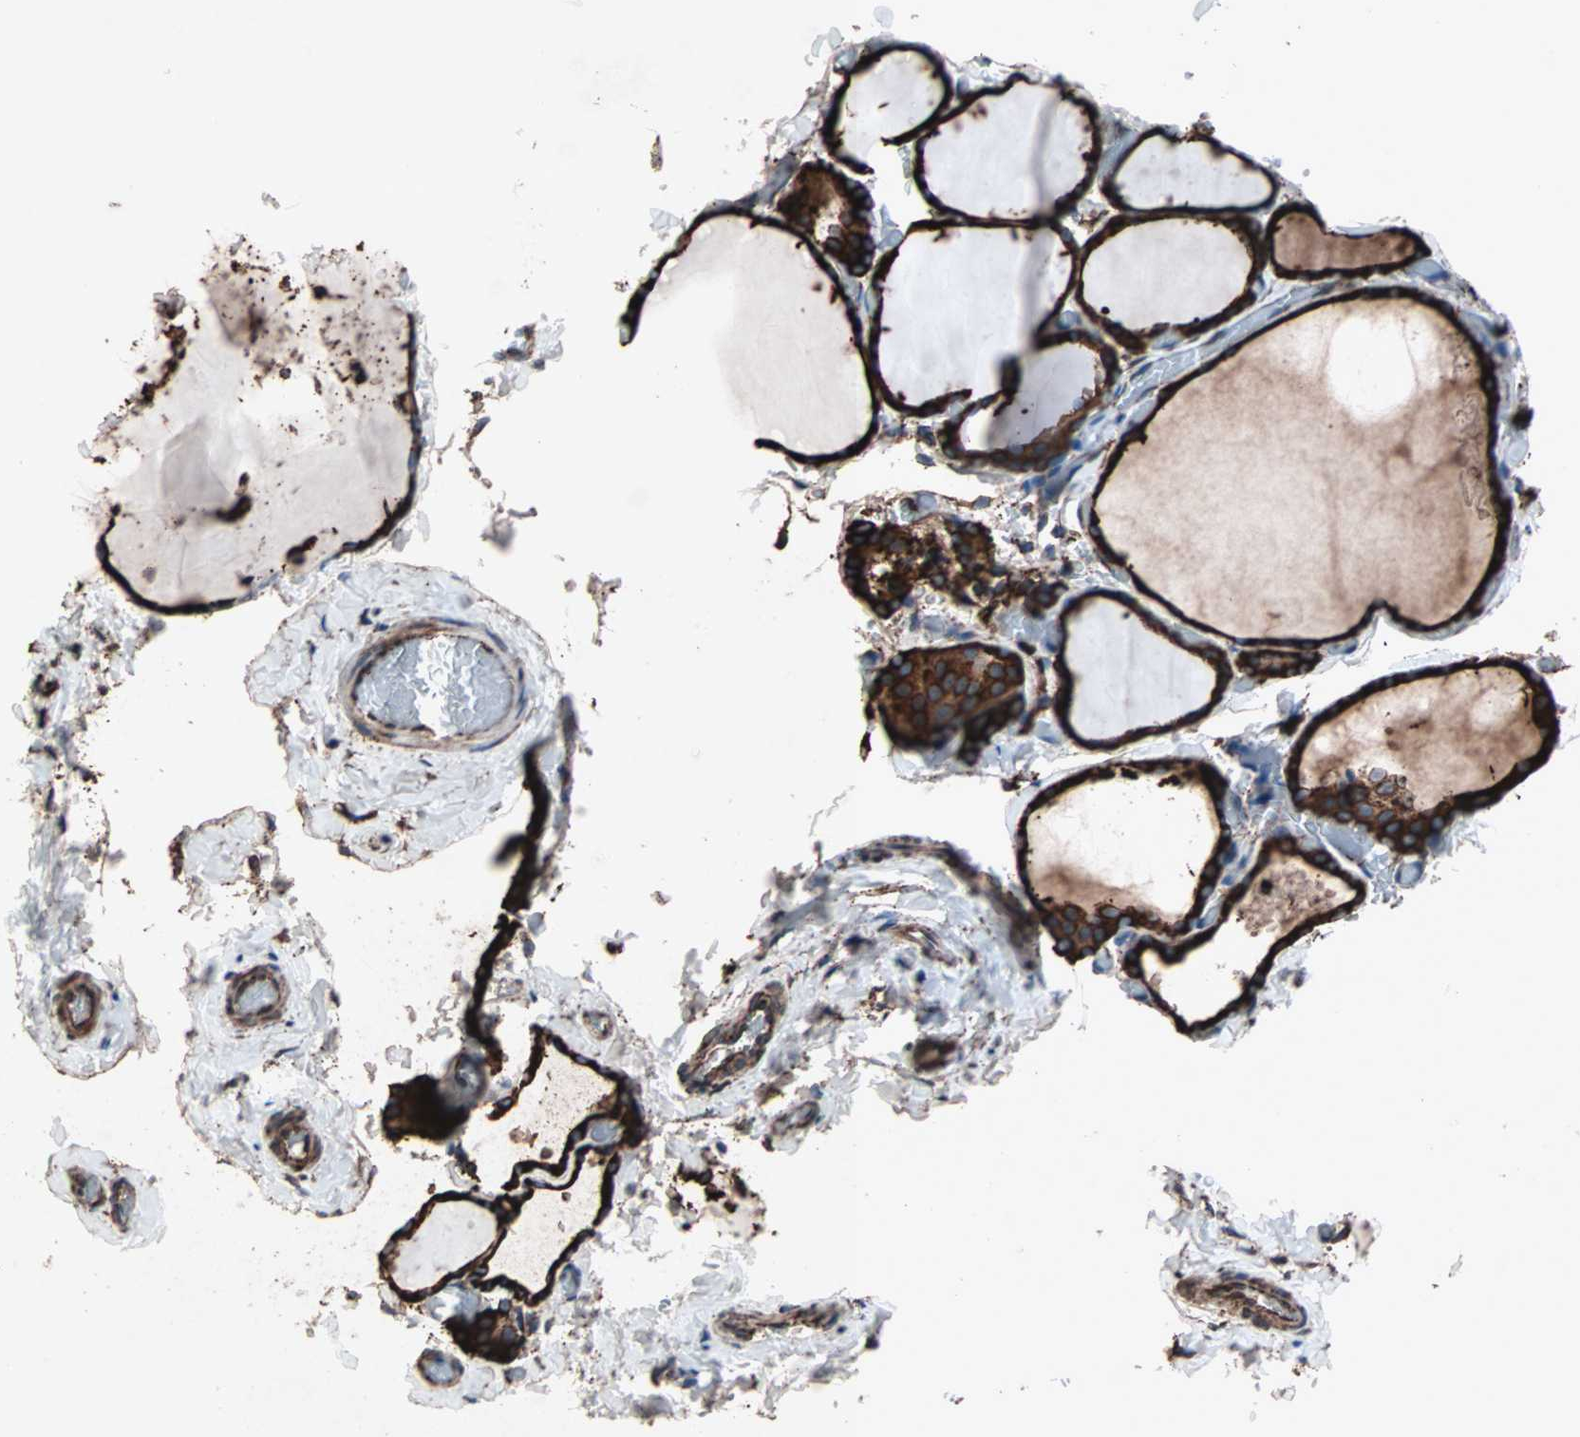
{"staining": {"intensity": "strong", "quantity": ">75%", "location": "cytoplasmic/membranous"}, "tissue": "thyroid gland", "cell_type": "Glandular cells", "image_type": "normal", "snomed": [{"axis": "morphology", "description": "Normal tissue, NOS"}, {"axis": "topography", "description": "Thyroid gland"}], "caption": "Immunohistochemistry (IHC) of normal thyroid gland reveals high levels of strong cytoplasmic/membranous staining in approximately >75% of glandular cells.", "gene": "HSP90B1", "patient": {"sex": "female", "age": 22}}